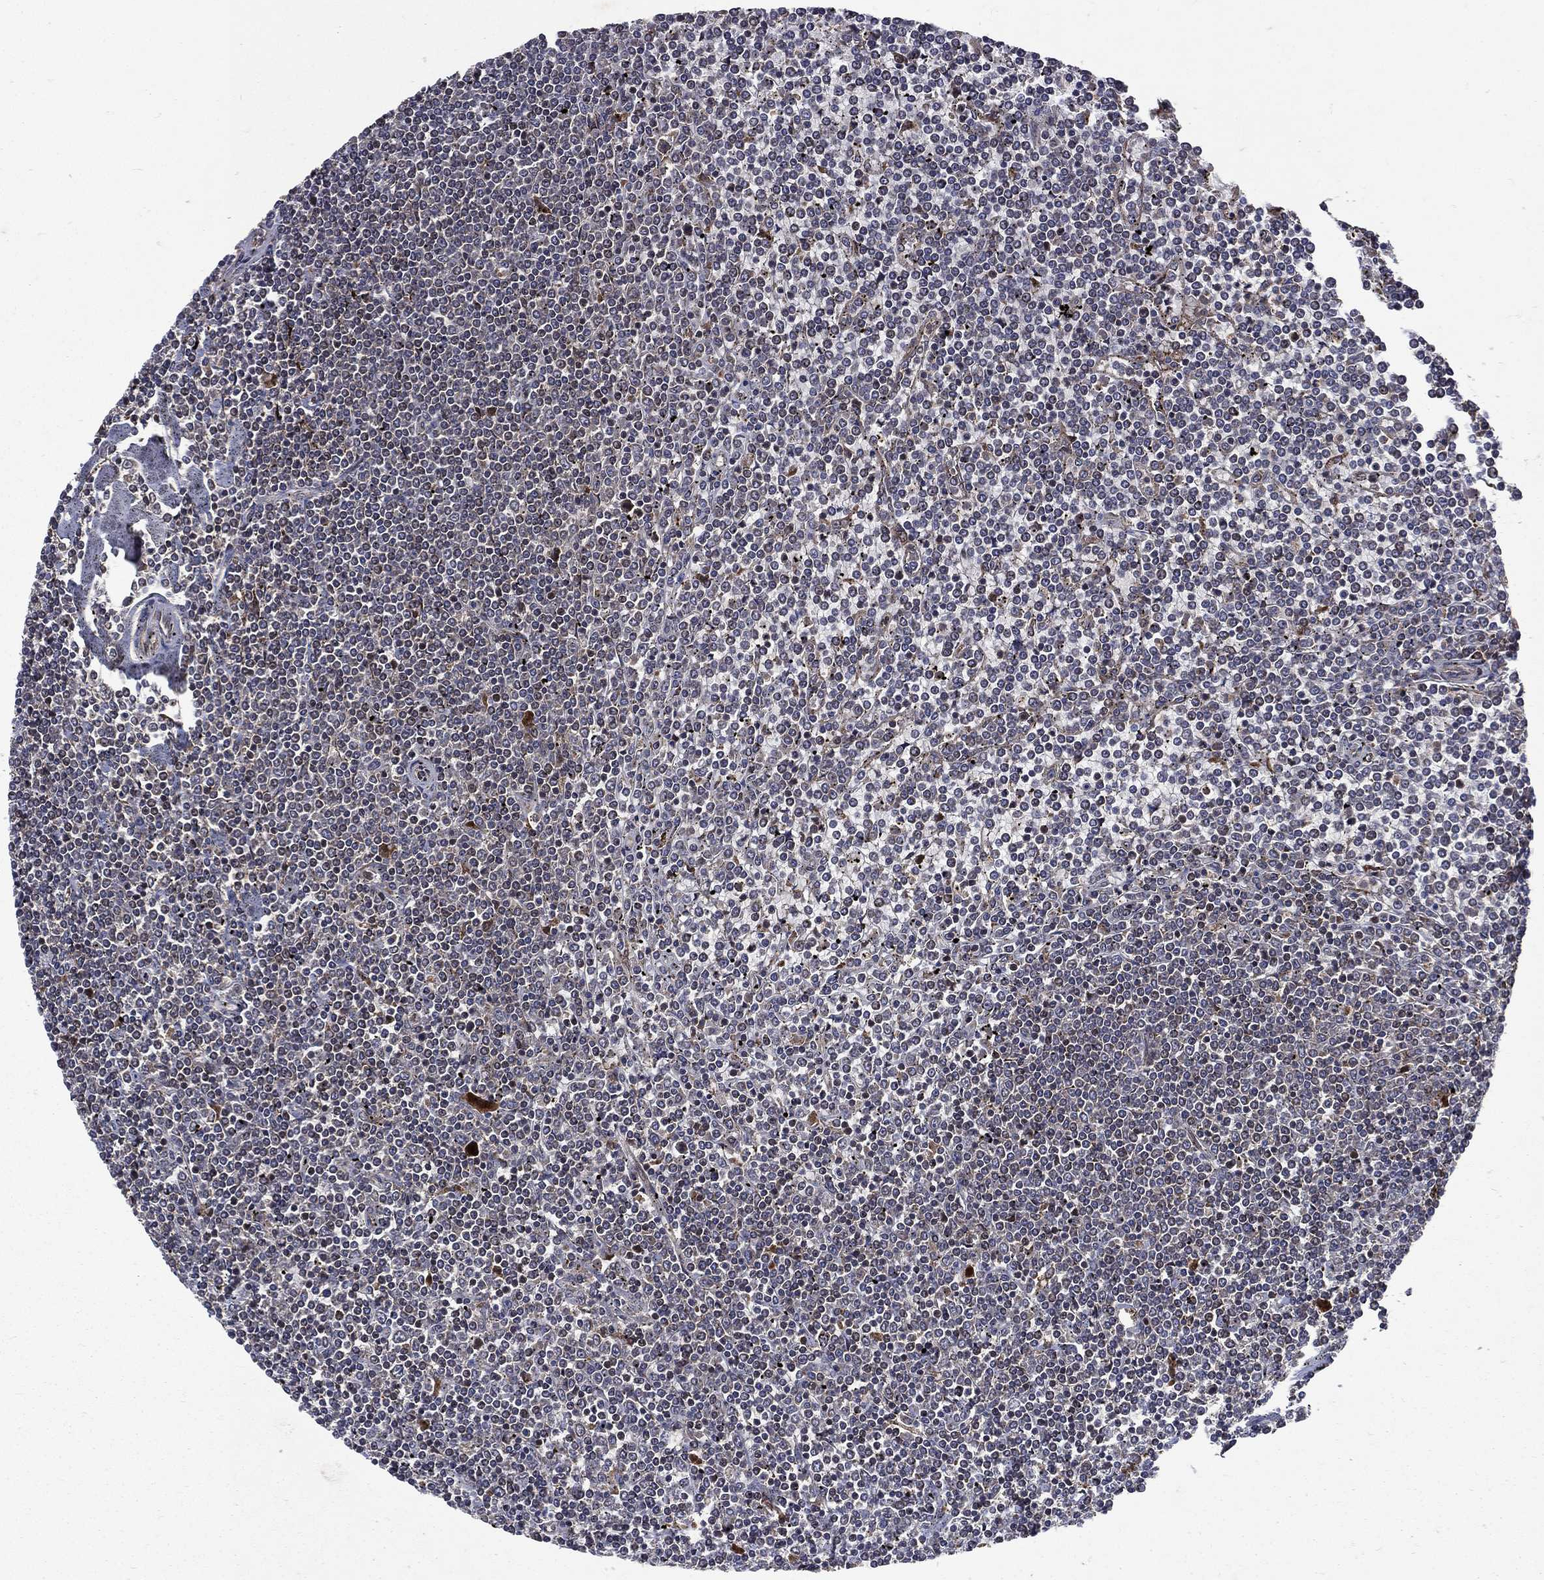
{"staining": {"intensity": "negative", "quantity": "none", "location": "none"}, "tissue": "lymphoma", "cell_type": "Tumor cells", "image_type": "cancer", "snomed": [{"axis": "morphology", "description": "Malignant lymphoma, non-Hodgkin's type, Low grade"}, {"axis": "topography", "description": "Spleen"}], "caption": "IHC histopathology image of neoplastic tissue: low-grade malignant lymphoma, non-Hodgkin's type stained with DAB shows no significant protein expression in tumor cells.", "gene": "RAB11FIP4", "patient": {"sex": "female", "age": 19}}